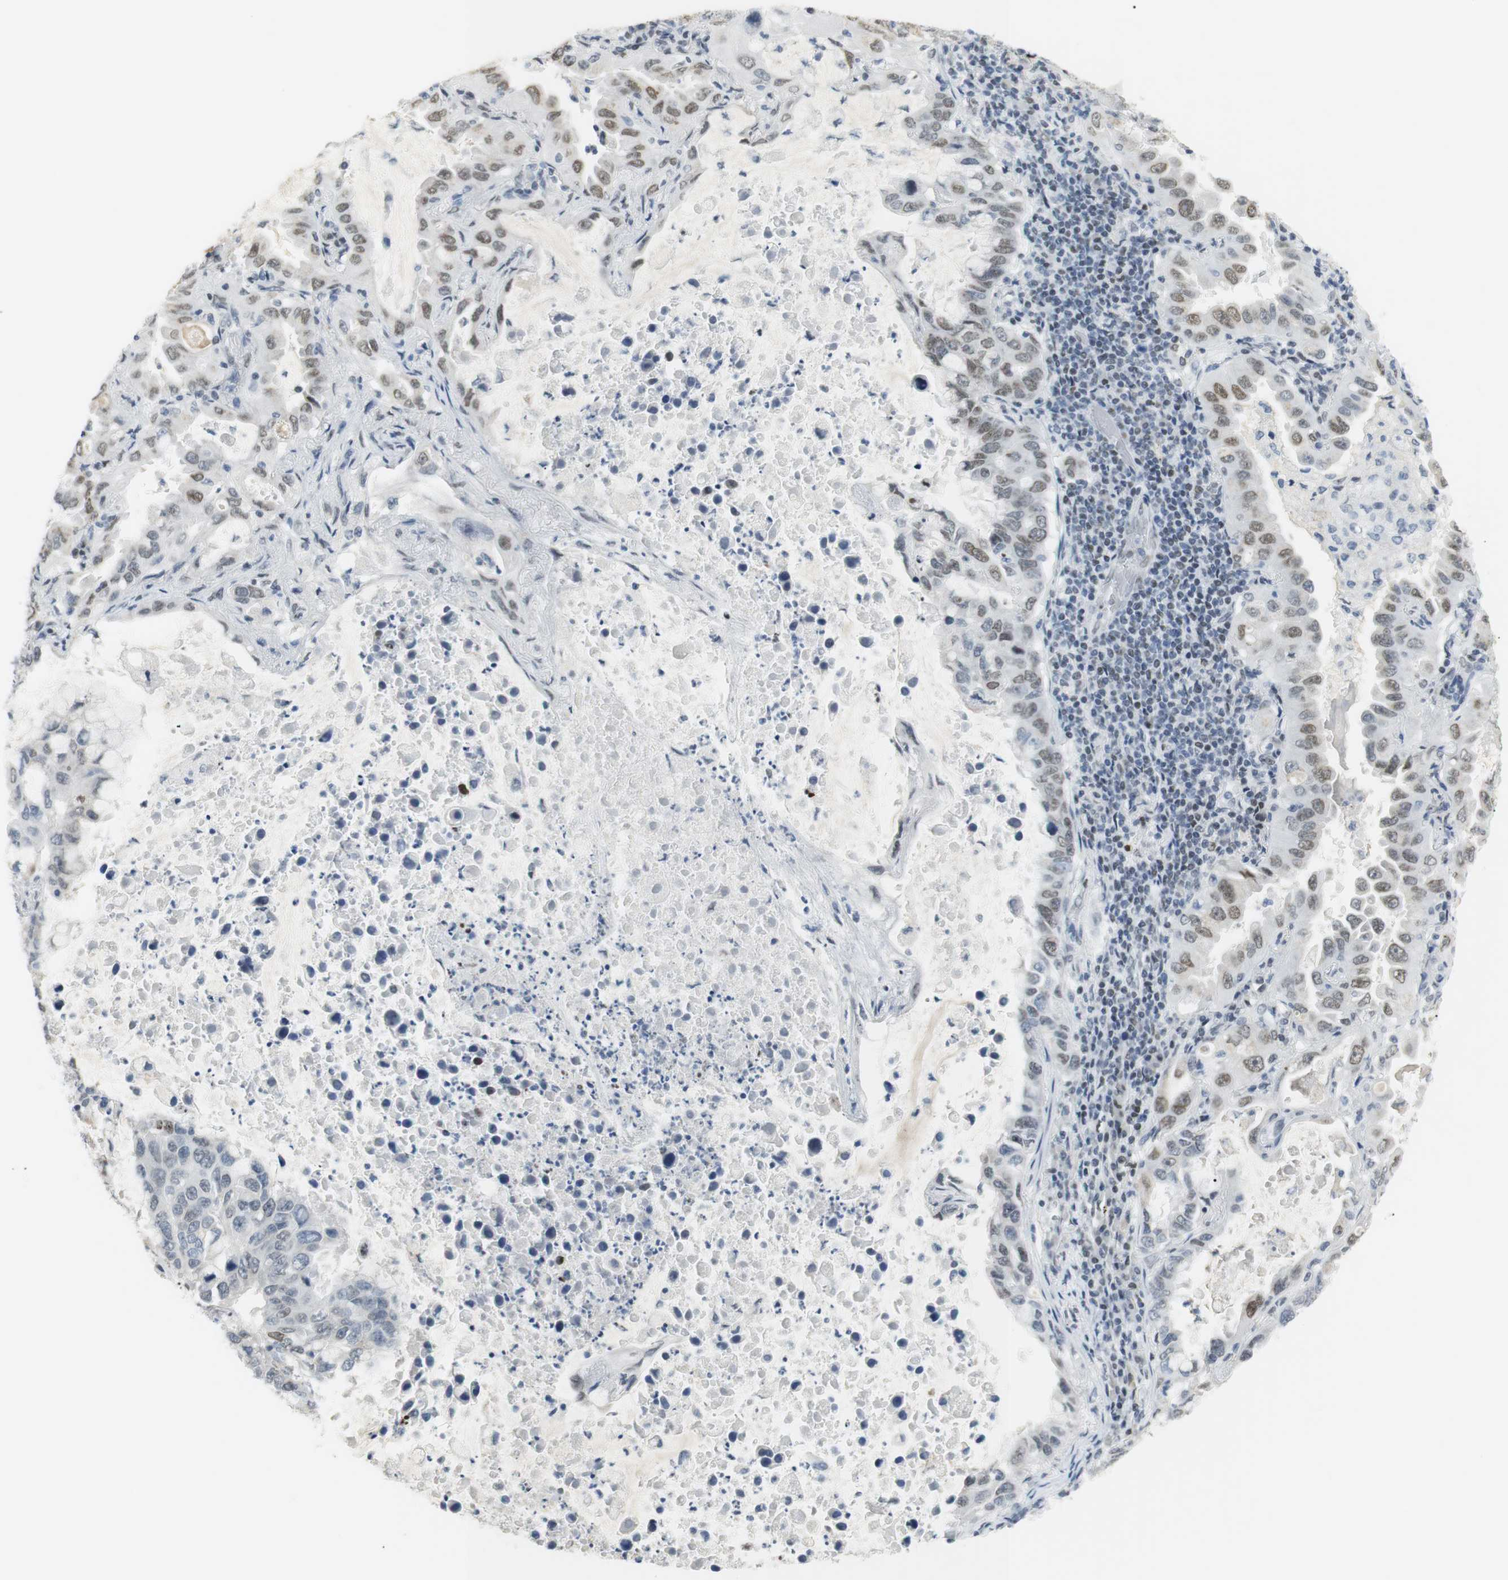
{"staining": {"intensity": "weak", "quantity": "<25%", "location": "nuclear"}, "tissue": "lung cancer", "cell_type": "Tumor cells", "image_type": "cancer", "snomed": [{"axis": "morphology", "description": "Adenocarcinoma, NOS"}, {"axis": "topography", "description": "Lung"}], "caption": "Tumor cells are negative for brown protein staining in lung adenocarcinoma.", "gene": "BMI1", "patient": {"sex": "male", "age": 64}}